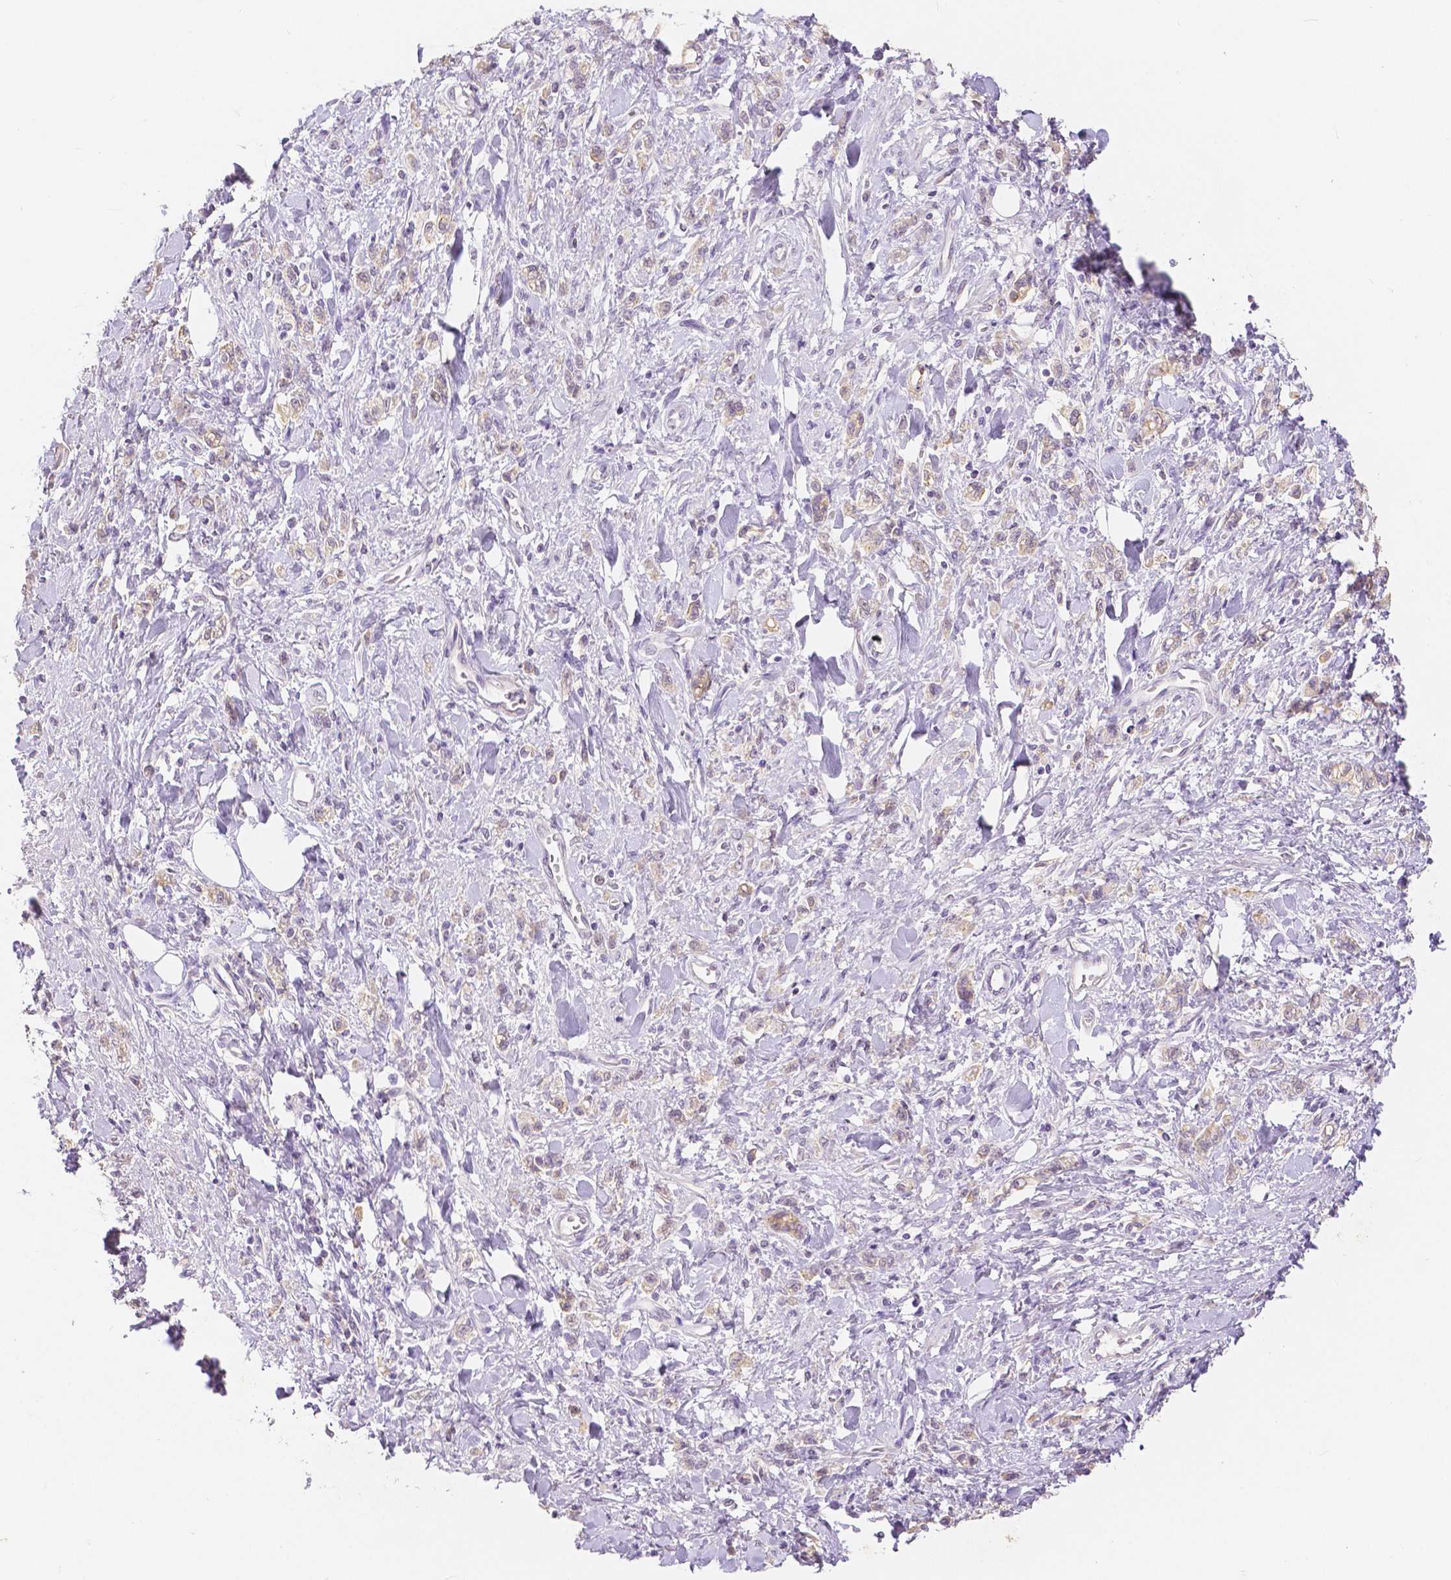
{"staining": {"intensity": "weak", "quantity": ">75%", "location": "cytoplasmic/membranous"}, "tissue": "stomach cancer", "cell_type": "Tumor cells", "image_type": "cancer", "snomed": [{"axis": "morphology", "description": "Adenocarcinoma, NOS"}, {"axis": "topography", "description": "Stomach"}], "caption": "Immunohistochemistry photomicrograph of stomach adenocarcinoma stained for a protein (brown), which demonstrates low levels of weak cytoplasmic/membranous expression in approximately >75% of tumor cells.", "gene": "OCLN", "patient": {"sex": "male", "age": 77}}